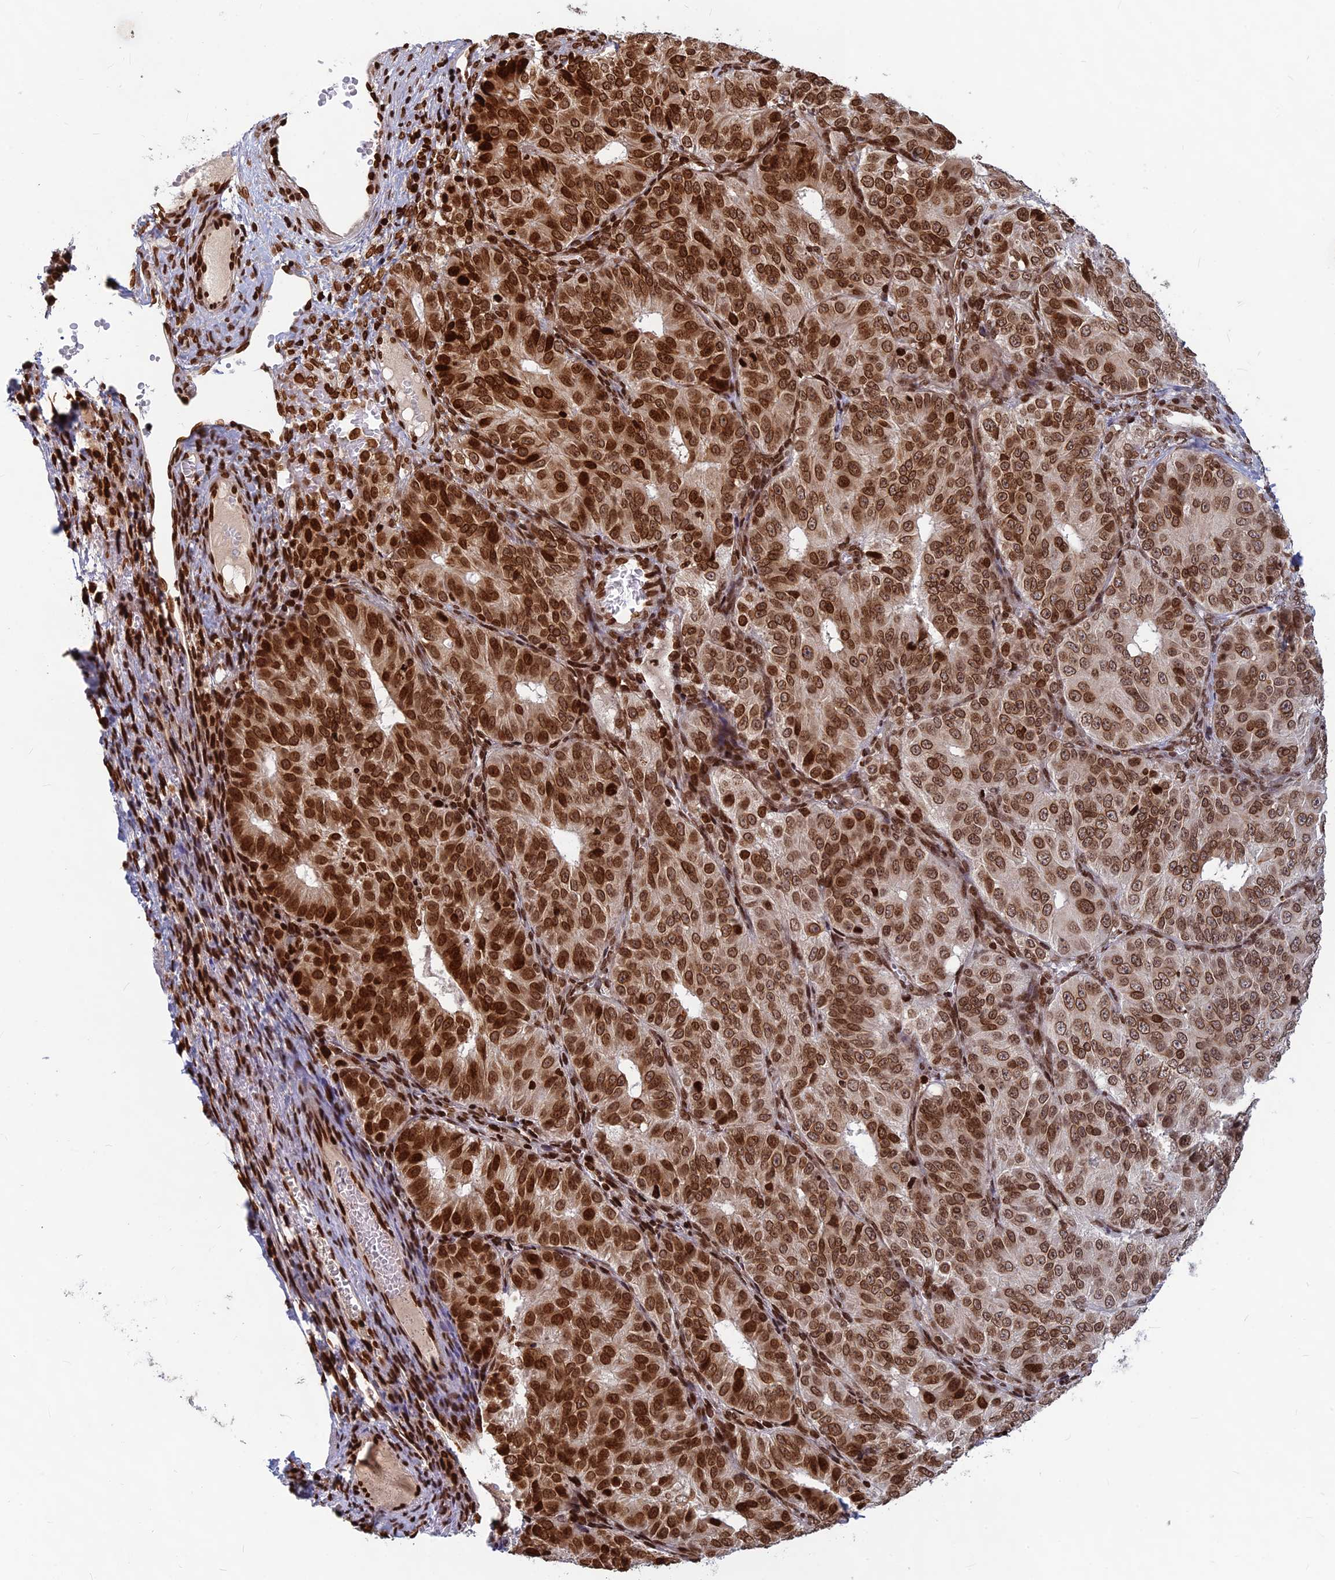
{"staining": {"intensity": "strong", "quantity": ">75%", "location": "nuclear"}, "tissue": "ovarian cancer", "cell_type": "Tumor cells", "image_type": "cancer", "snomed": [{"axis": "morphology", "description": "Carcinoma, endometroid"}, {"axis": "topography", "description": "Ovary"}], "caption": "Immunohistochemistry histopathology image of endometroid carcinoma (ovarian) stained for a protein (brown), which demonstrates high levels of strong nuclear positivity in approximately >75% of tumor cells.", "gene": "TET2", "patient": {"sex": "female", "age": 51}}